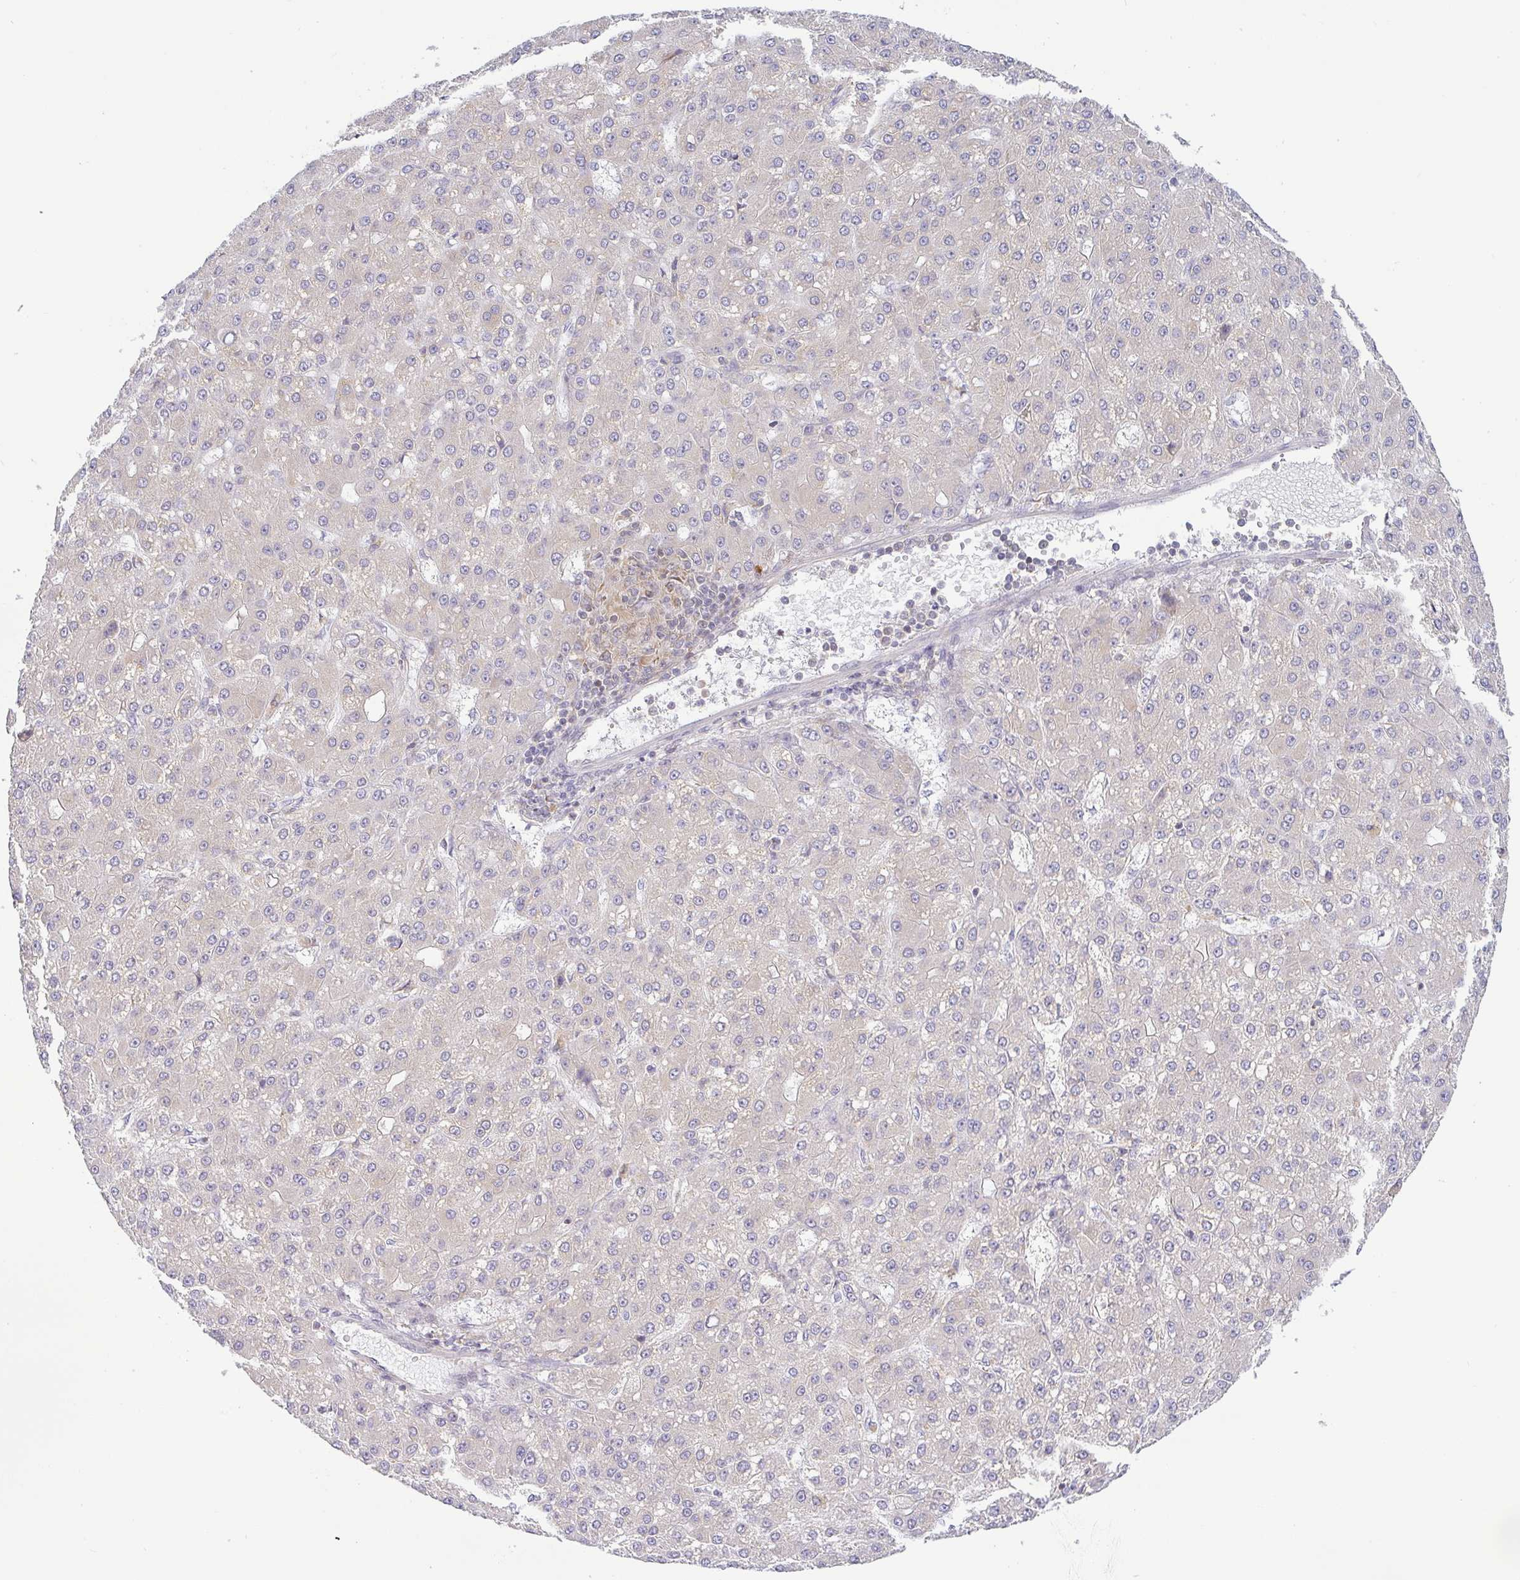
{"staining": {"intensity": "negative", "quantity": "none", "location": "none"}, "tissue": "liver cancer", "cell_type": "Tumor cells", "image_type": "cancer", "snomed": [{"axis": "morphology", "description": "Carcinoma, Hepatocellular, NOS"}, {"axis": "topography", "description": "Liver"}], "caption": "Immunohistochemistry (IHC) of human hepatocellular carcinoma (liver) shows no staining in tumor cells. (Stains: DAB (3,3'-diaminobenzidine) immunohistochemistry (IHC) with hematoxylin counter stain, Microscopy: brightfield microscopy at high magnification).", "gene": "DERL2", "patient": {"sex": "male", "age": 67}}